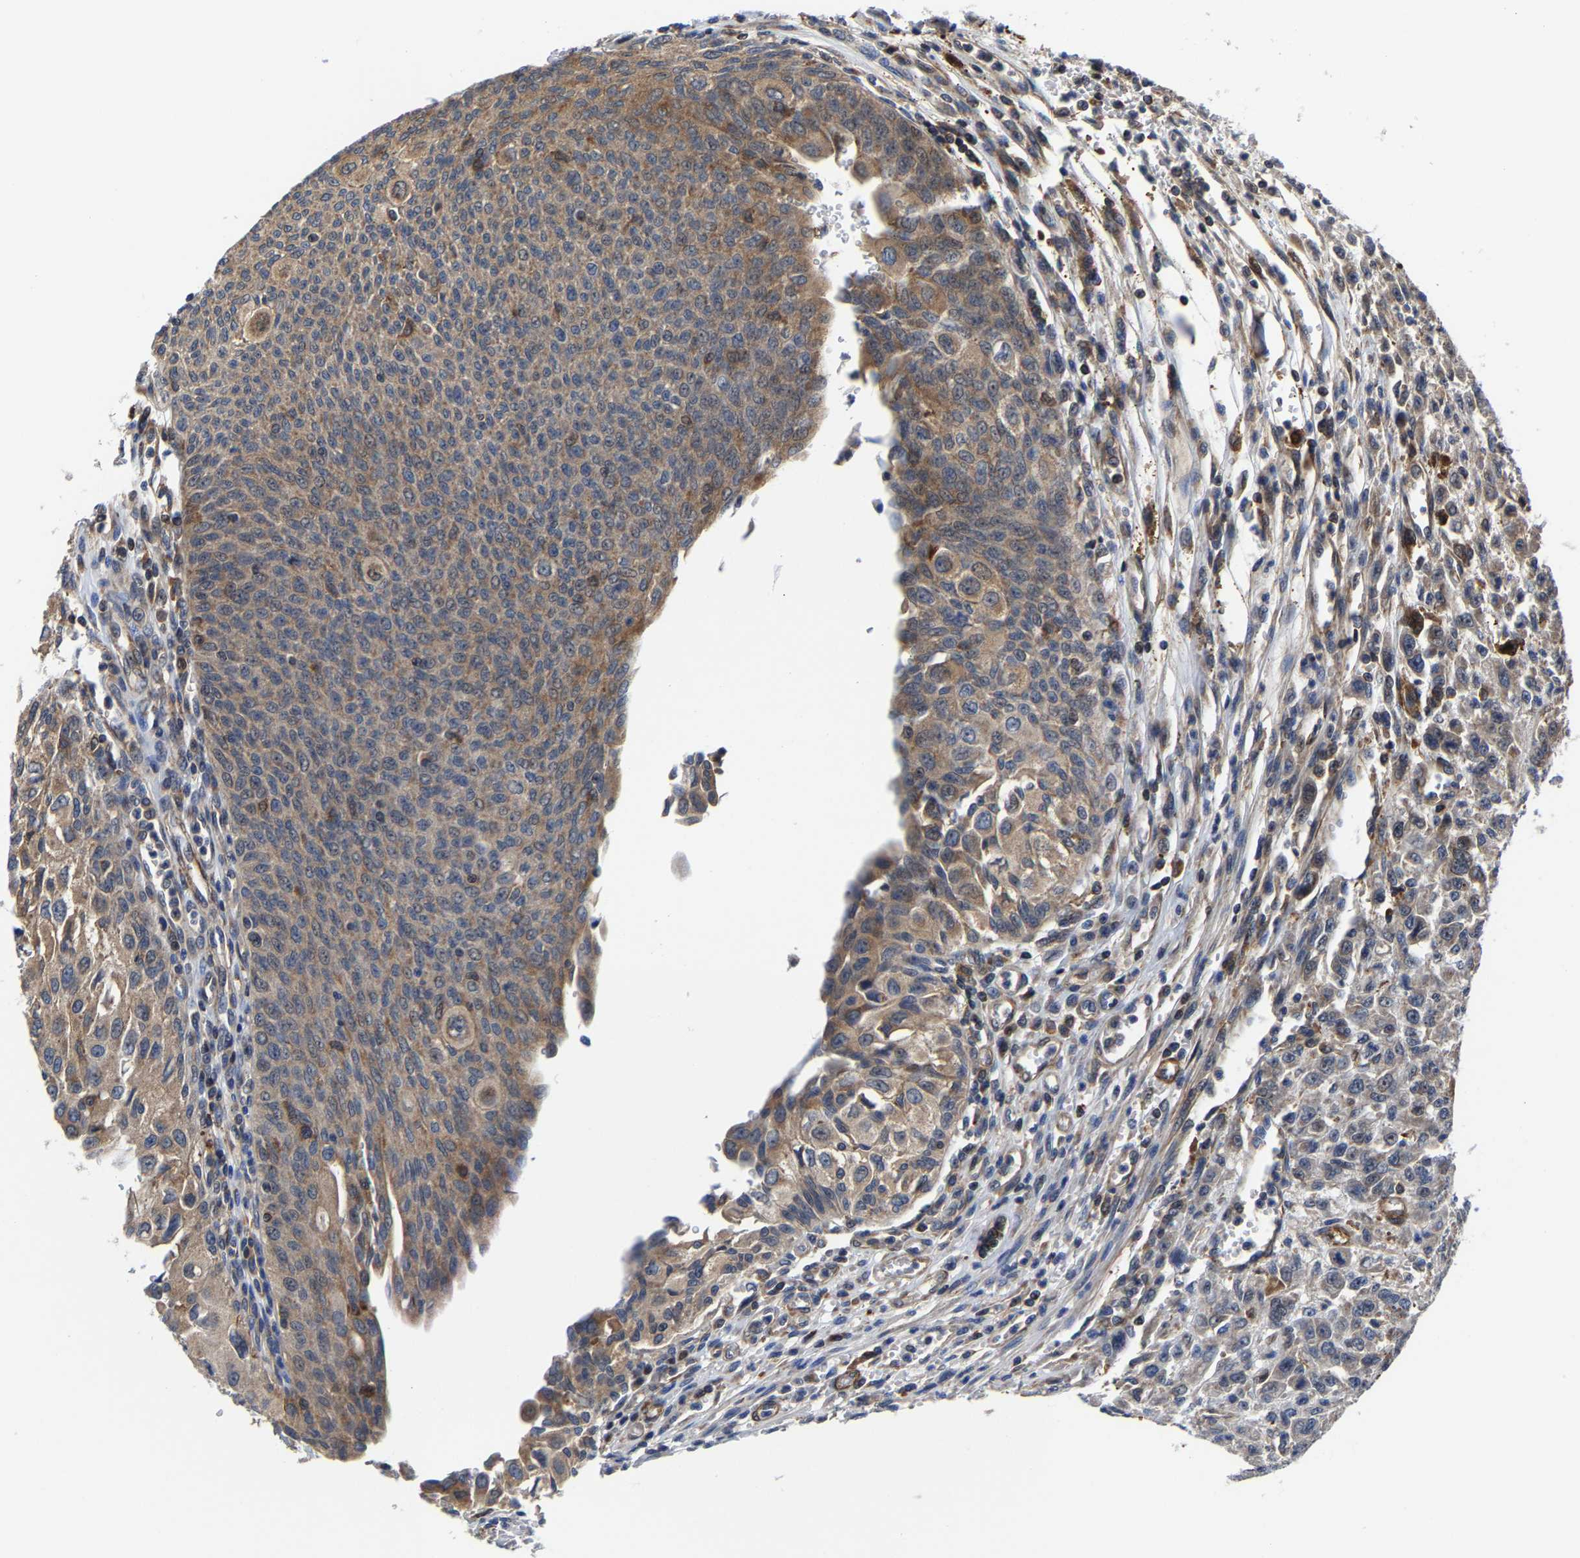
{"staining": {"intensity": "moderate", "quantity": ">75%", "location": "cytoplasmic/membranous"}, "tissue": "urothelial cancer", "cell_type": "Tumor cells", "image_type": "cancer", "snomed": [{"axis": "morphology", "description": "Urothelial carcinoma, High grade"}, {"axis": "topography", "description": "Urinary bladder"}], "caption": "Urothelial carcinoma (high-grade) stained with a protein marker displays moderate staining in tumor cells.", "gene": "PFKFB3", "patient": {"sex": "male", "age": 46}}